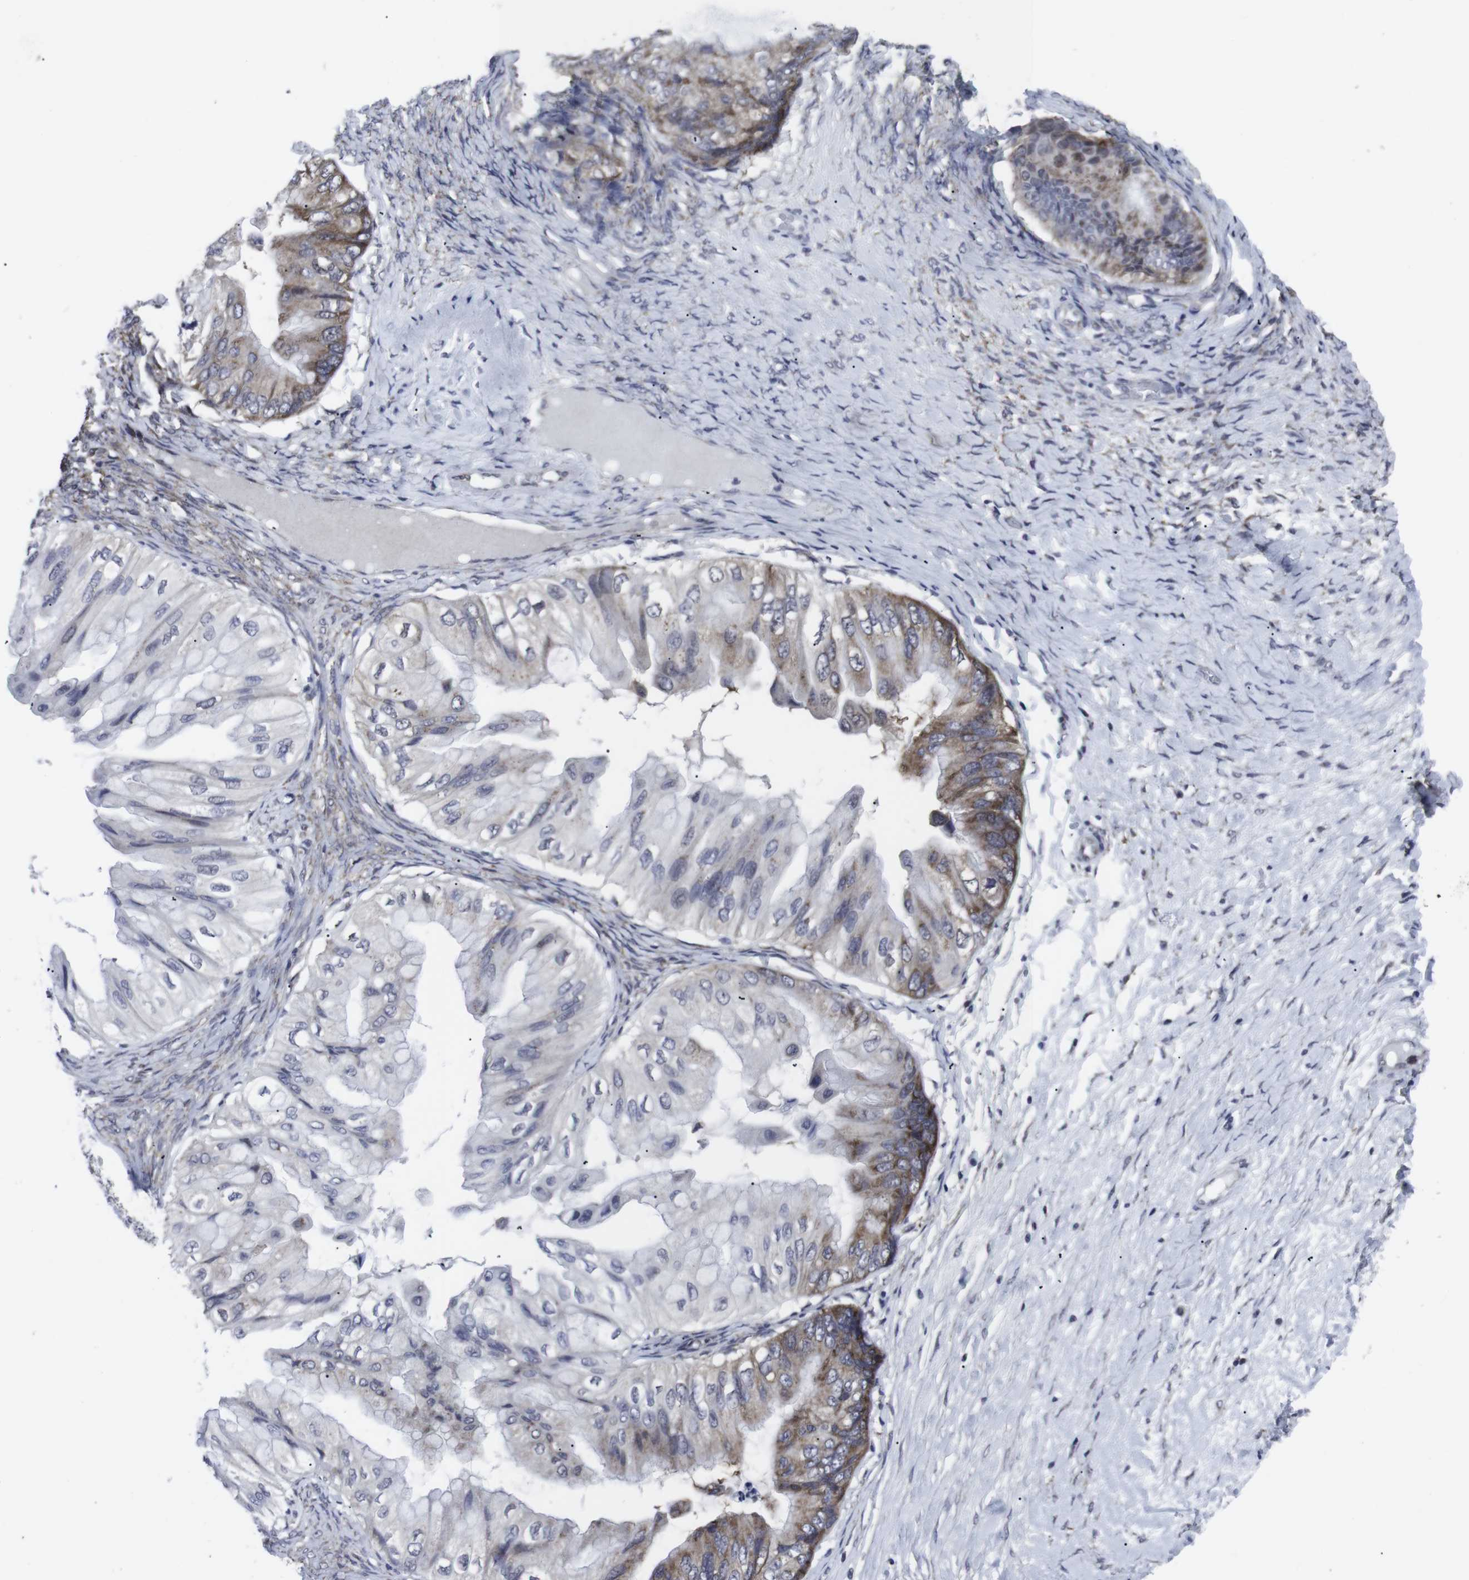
{"staining": {"intensity": "moderate", "quantity": "25%-75%", "location": "cytoplasmic/membranous"}, "tissue": "ovarian cancer", "cell_type": "Tumor cells", "image_type": "cancer", "snomed": [{"axis": "morphology", "description": "Cystadenocarcinoma, mucinous, NOS"}, {"axis": "topography", "description": "Ovary"}], "caption": "Mucinous cystadenocarcinoma (ovarian) stained with a protein marker reveals moderate staining in tumor cells.", "gene": "GEMIN2", "patient": {"sex": "female", "age": 61}}